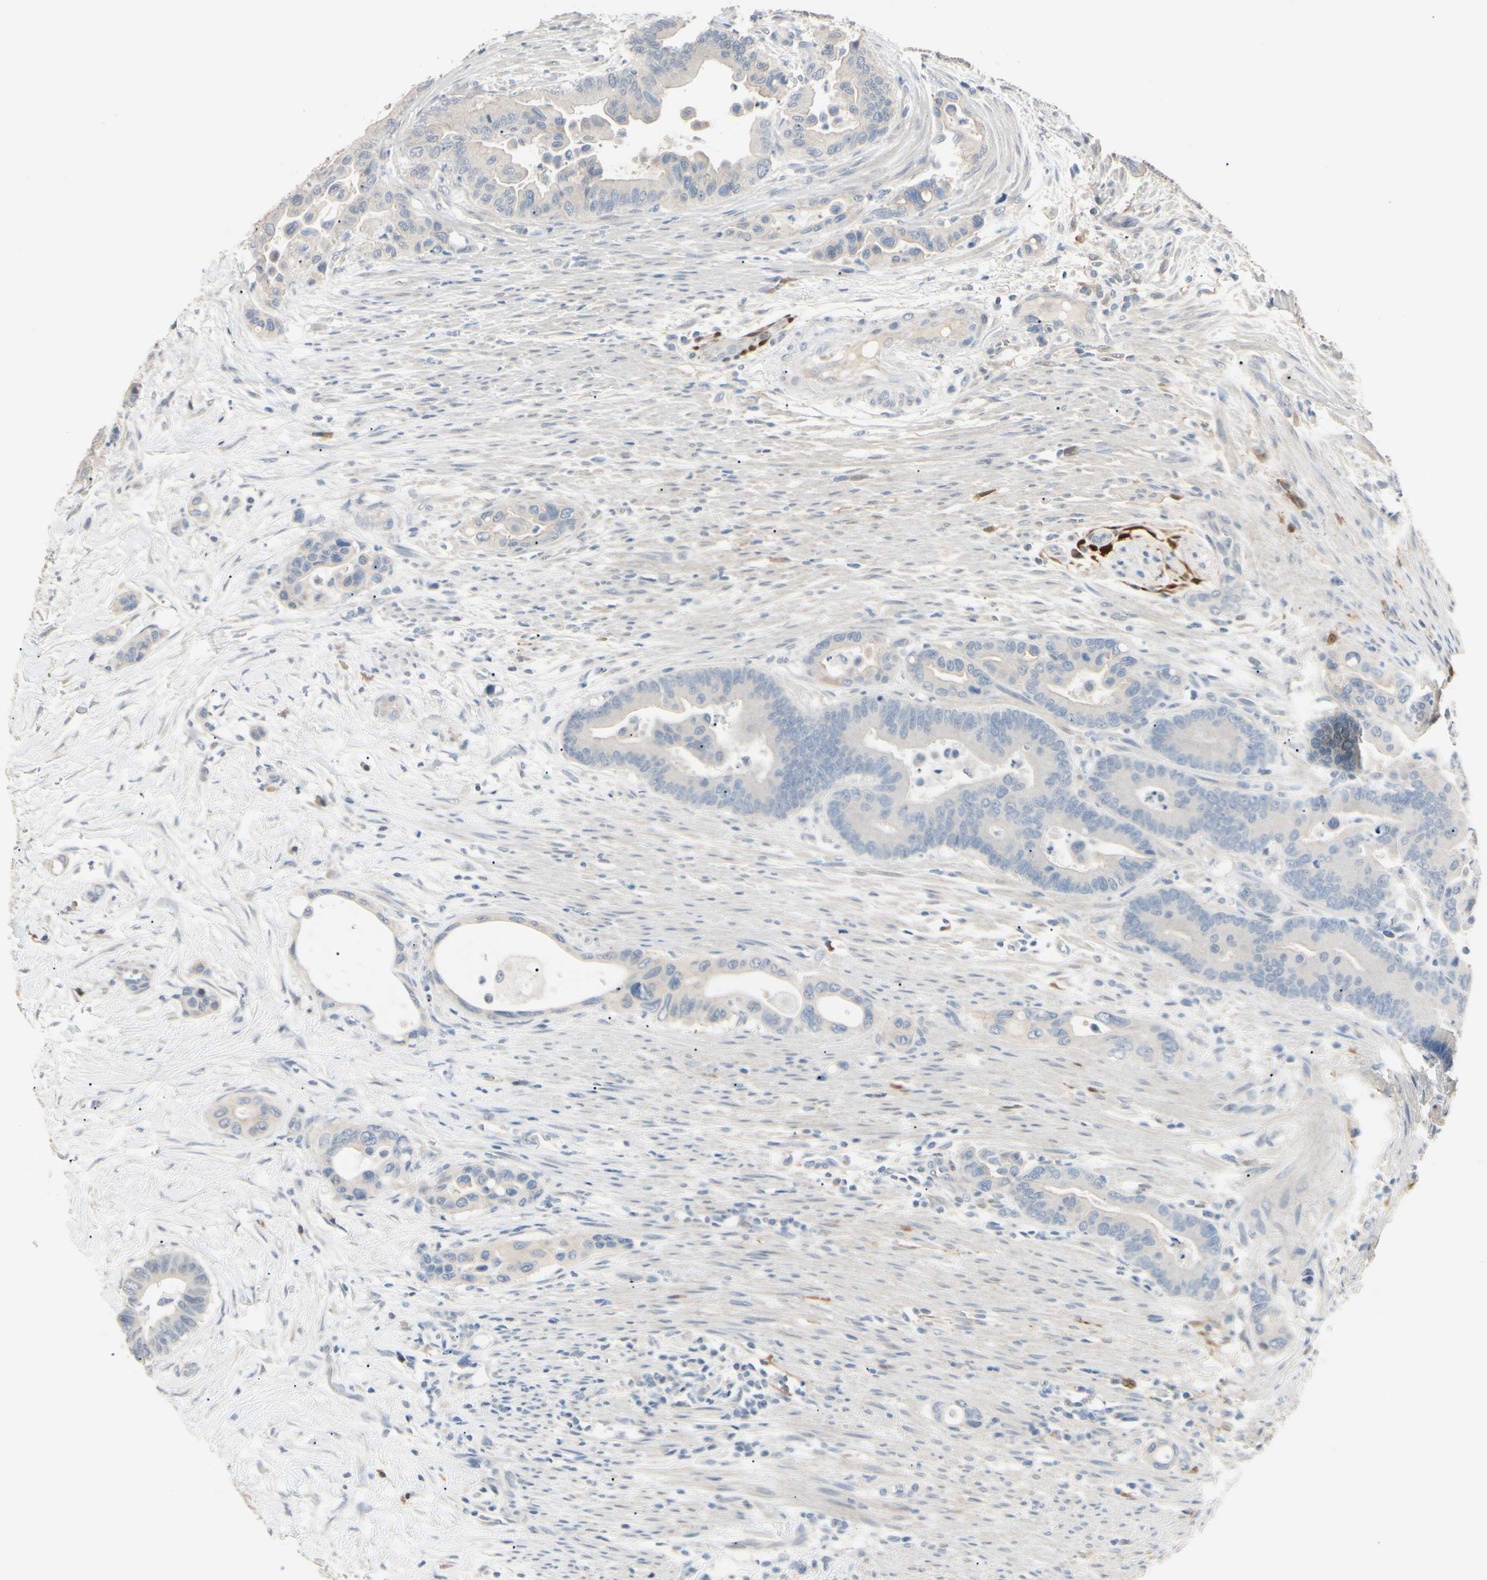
{"staining": {"intensity": "negative", "quantity": "none", "location": "none"}, "tissue": "colorectal cancer", "cell_type": "Tumor cells", "image_type": "cancer", "snomed": [{"axis": "morphology", "description": "Normal tissue, NOS"}, {"axis": "morphology", "description": "Adenocarcinoma, NOS"}, {"axis": "topography", "description": "Colon"}], "caption": "Immunohistochemistry of colorectal cancer (adenocarcinoma) shows no positivity in tumor cells.", "gene": "GNE", "patient": {"sex": "male", "age": 82}}